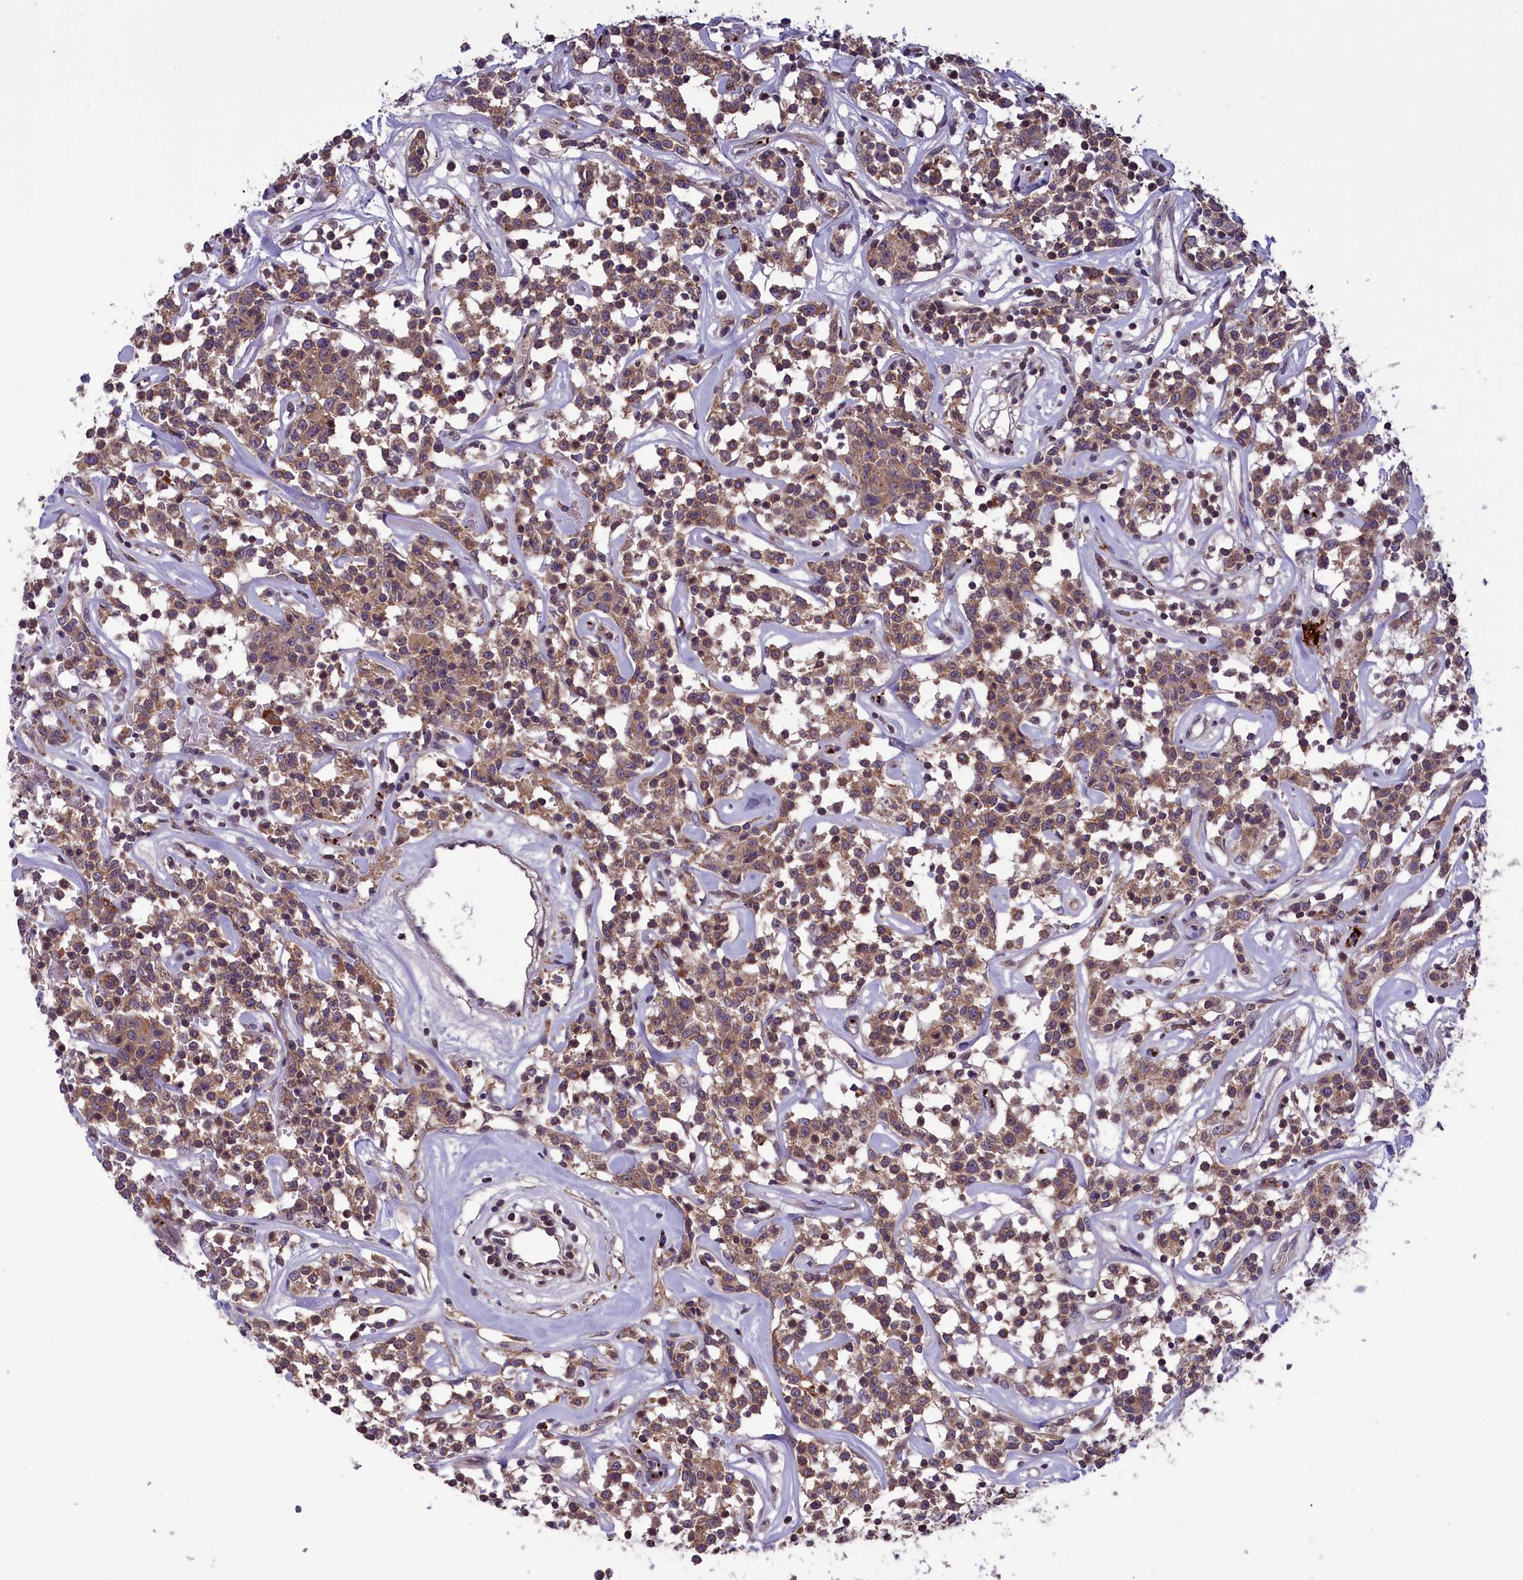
{"staining": {"intensity": "moderate", "quantity": ">75%", "location": "cytoplasmic/membranous"}, "tissue": "lymphoma", "cell_type": "Tumor cells", "image_type": "cancer", "snomed": [{"axis": "morphology", "description": "Malignant lymphoma, non-Hodgkin's type, Low grade"}, {"axis": "topography", "description": "Small intestine"}], "caption": "About >75% of tumor cells in lymphoma exhibit moderate cytoplasmic/membranous protein staining as visualized by brown immunohistochemical staining.", "gene": "HEATR3", "patient": {"sex": "female", "age": 59}}